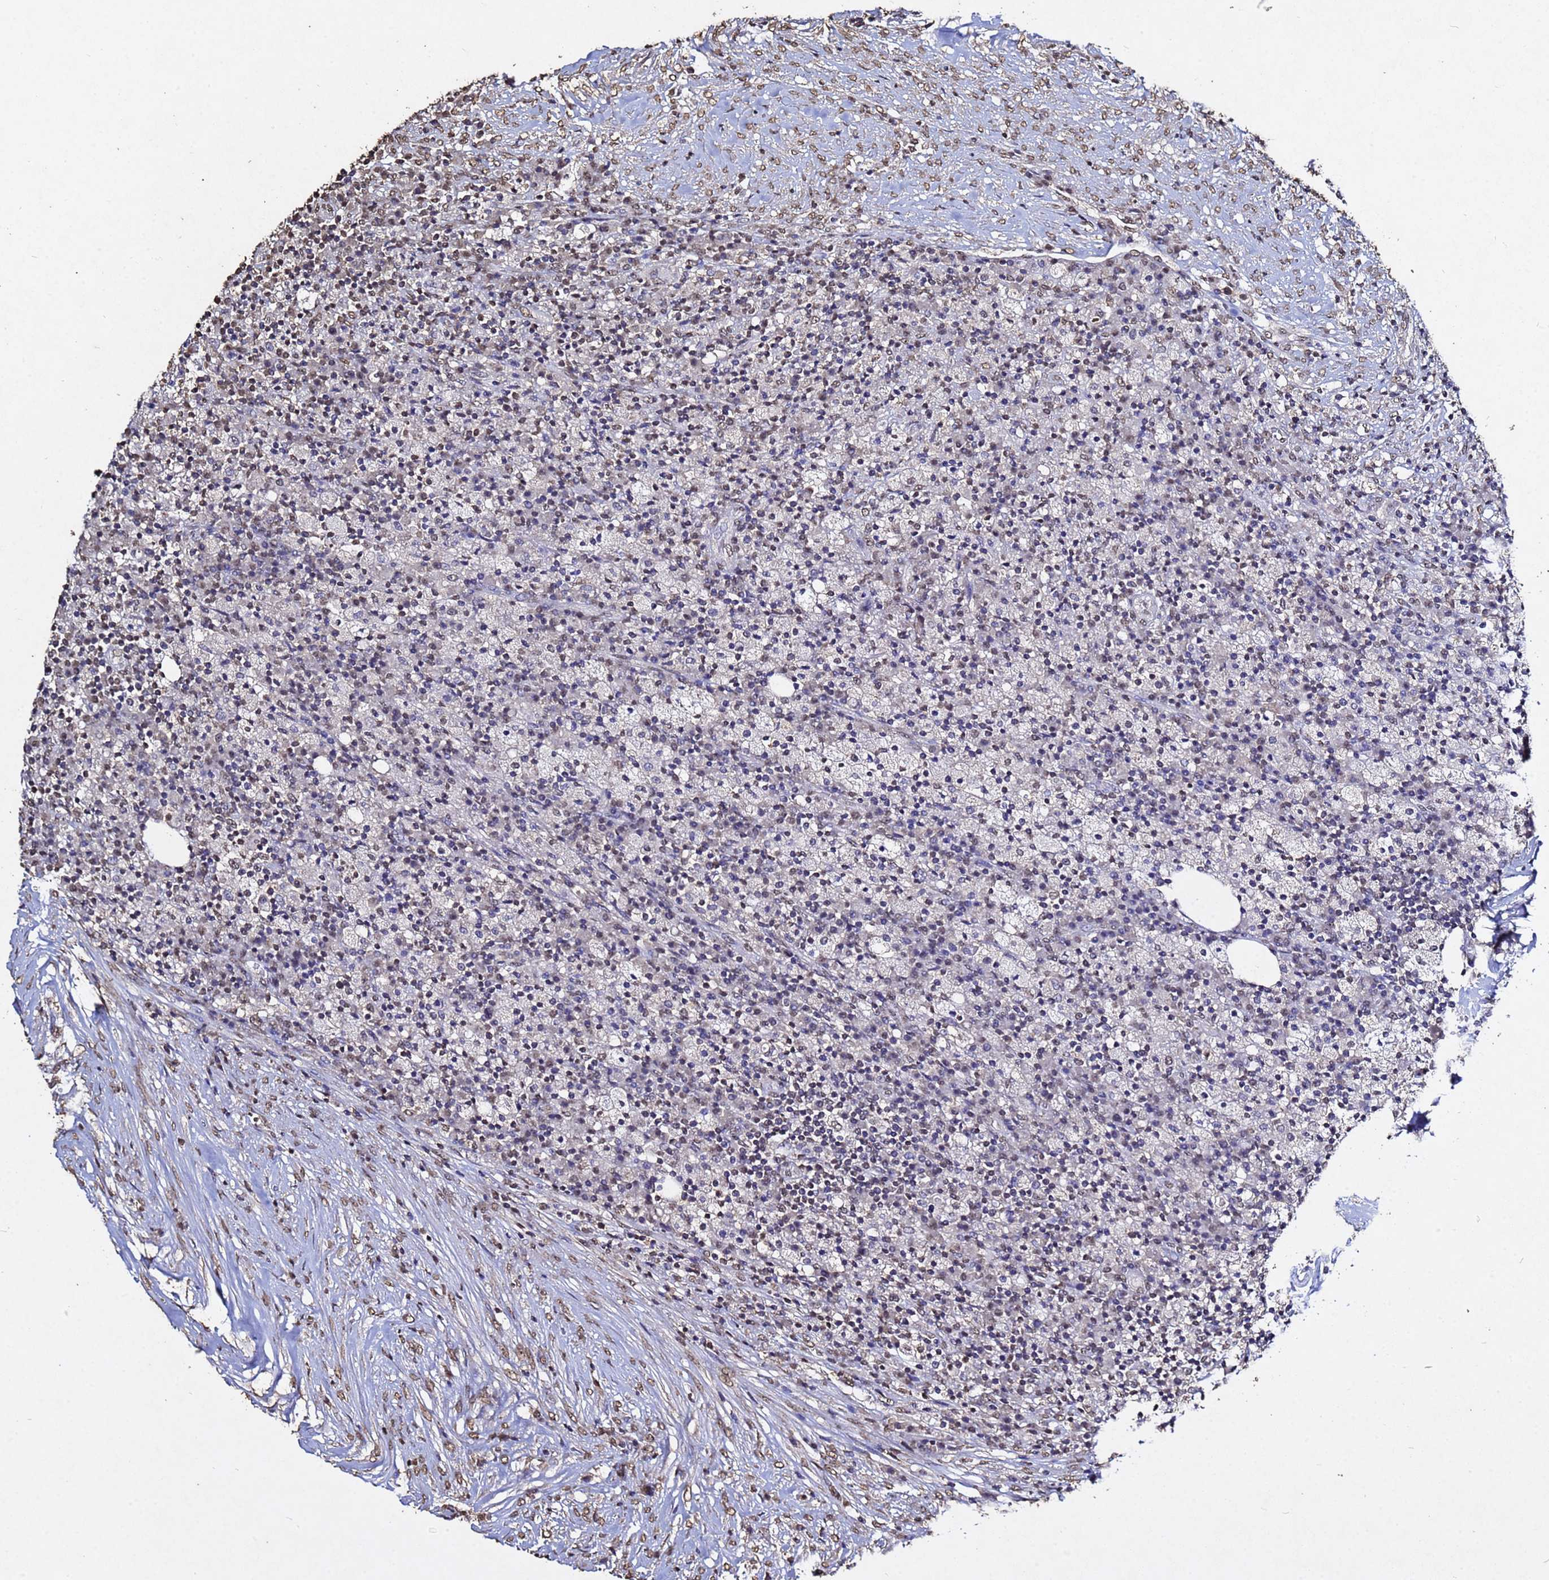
{"staining": {"intensity": "moderate", "quantity": "<25%", "location": "nuclear"}, "tissue": "colorectal cancer", "cell_type": "Tumor cells", "image_type": "cancer", "snomed": [{"axis": "morphology", "description": "Adenocarcinoma, NOS"}, {"axis": "topography", "description": "Colon"}], "caption": "Adenocarcinoma (colorectal) stained with DAB immunohistochemistry (IHC) displays low levels of moderate nuclear staining in approximately <25% of tumor cells. Nuclei are stained in blue.", "gene": "MYOCD", "patient": {"sex": "male", "age": 83}}